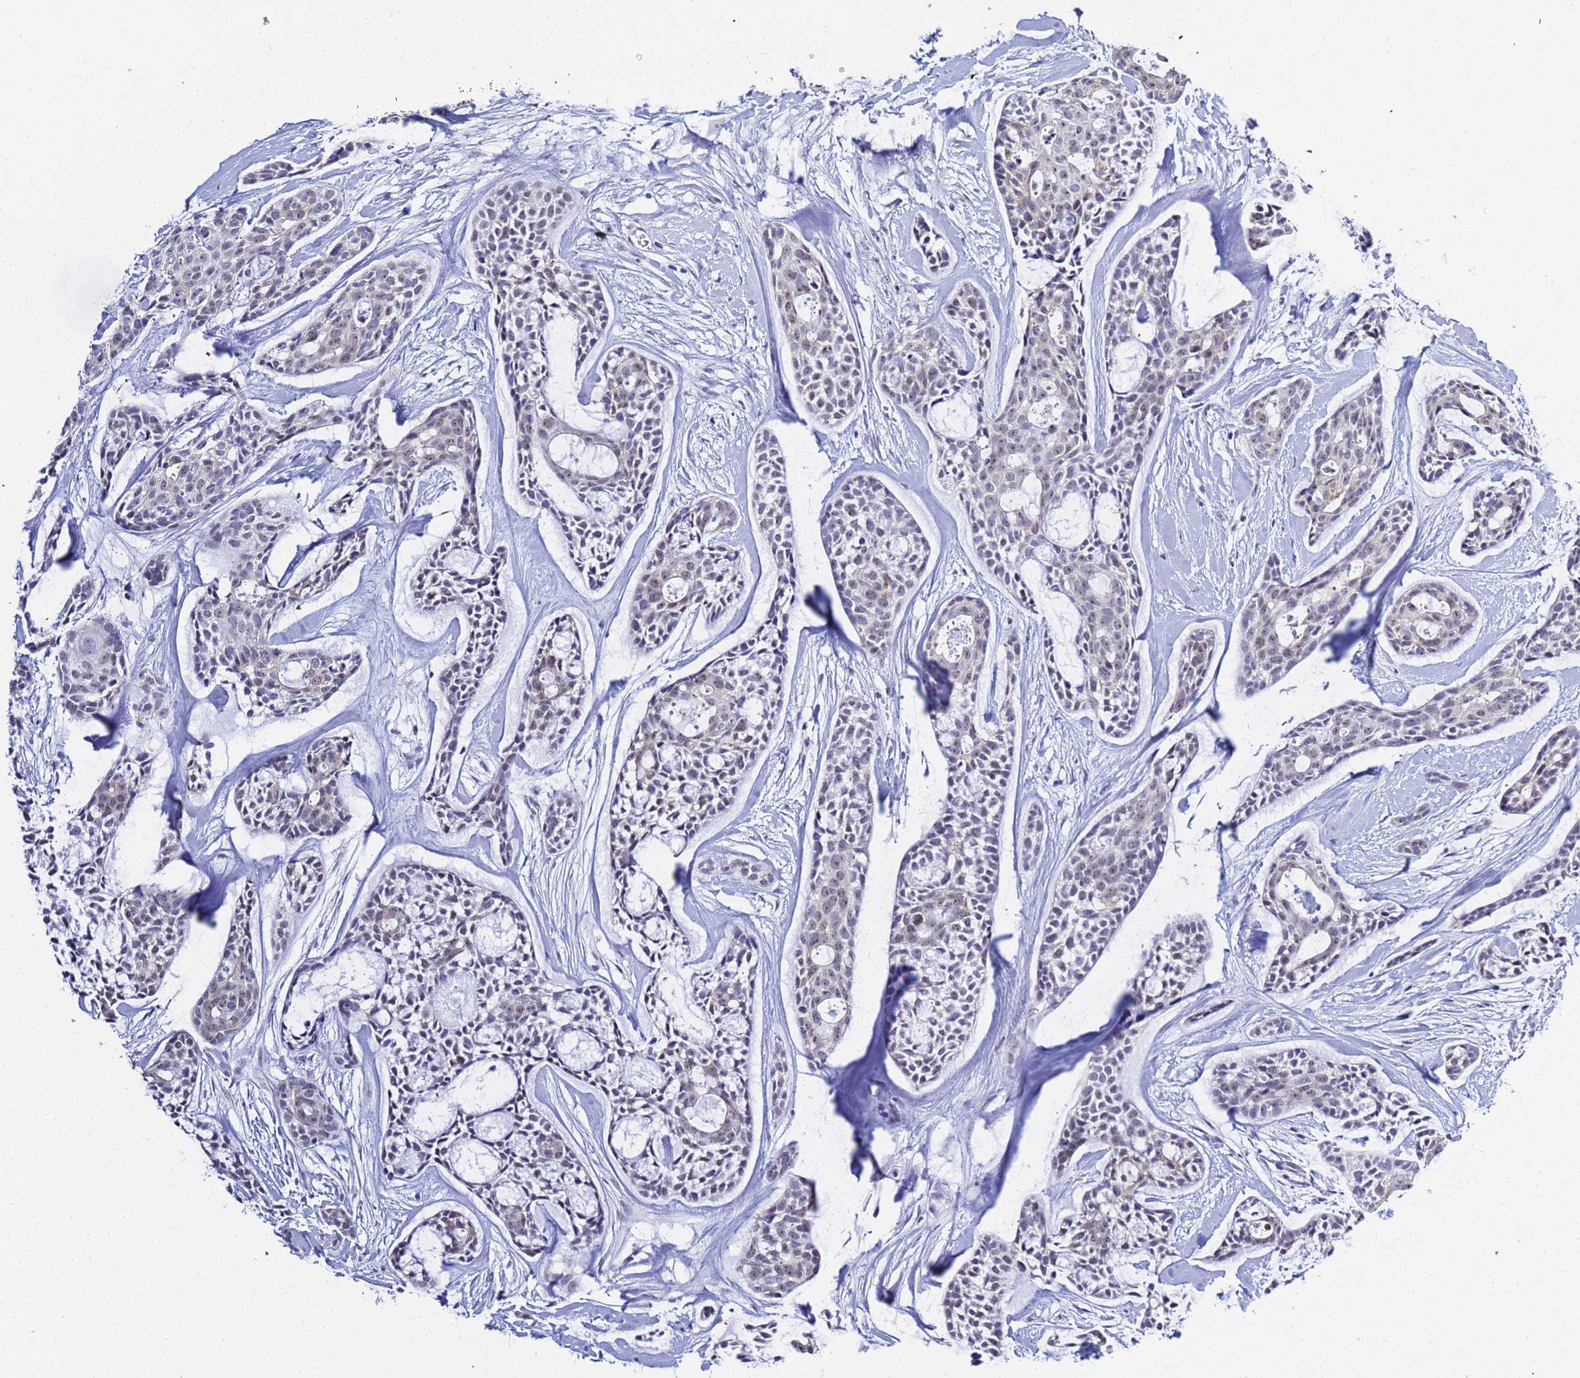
{"staining": {"intensity": "weak", "quantity": "25%-75%", "location": "nuclear"}, "tissue": "head and neck cancer", "cell_type": "Tumor cells", "image_type": "cancer", "snomed": [{"axis": "morphology", "description": "Adenocarcinoma, NOS"}, {"axis": "topography", "description": "Subcutis"}, {"axis": "topography", "description": "Head-Neck"}], "caption": "An image of human adenocarcinoma (head and neck) stained for a protein shows weak nuclear brown staining in tumor cells. (Stains: DAB in brown, nuclei in blue, Microscopy: brightfield microscopy at high magnification).", "gene": "ACTL6B", "patient": {"sex": "female", "age": 73}}